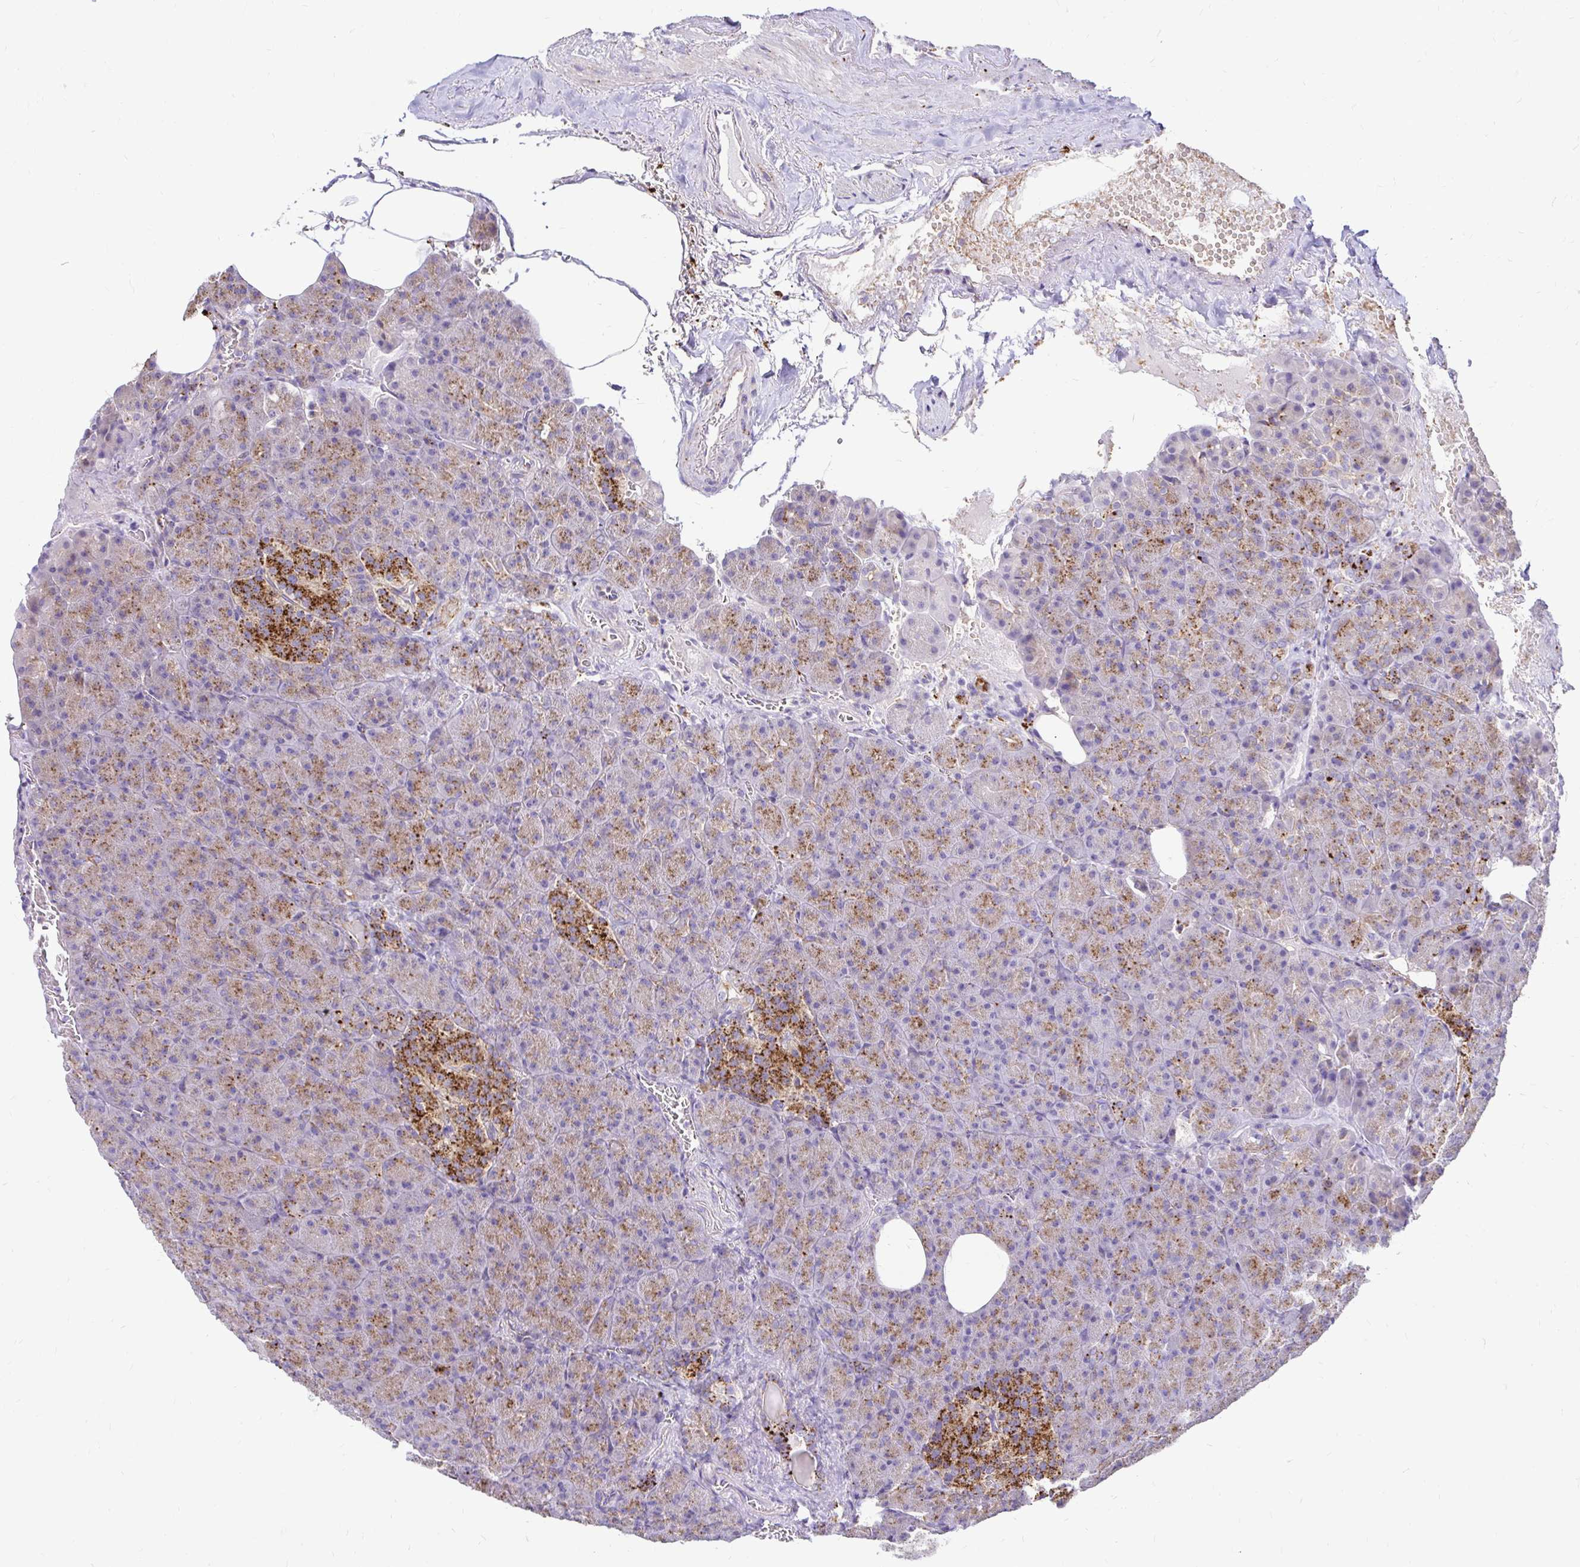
{"staining": {"intensity": "moderate", "quantity": ">75%", "location": "cytoplasmic/membranous"}, "tissue": "pancreas", "cell_type": "Exocrine glandular cells", "image_type": "normal", "snomed": [{"axis": "morphology", "description": "Normal tissue, NOS"}, {"axis": "topography", "description": "Pancreas"}], "caption": "High-power microscopy captured an immunohistochemistry (IHC) image of benign pancreas, revealing moderate cytoplasmic/membranous staining in about >75% of exocrine glandular cells.", "gene": "FUCA1", "patient": {"sex": "female", "age": 74}}